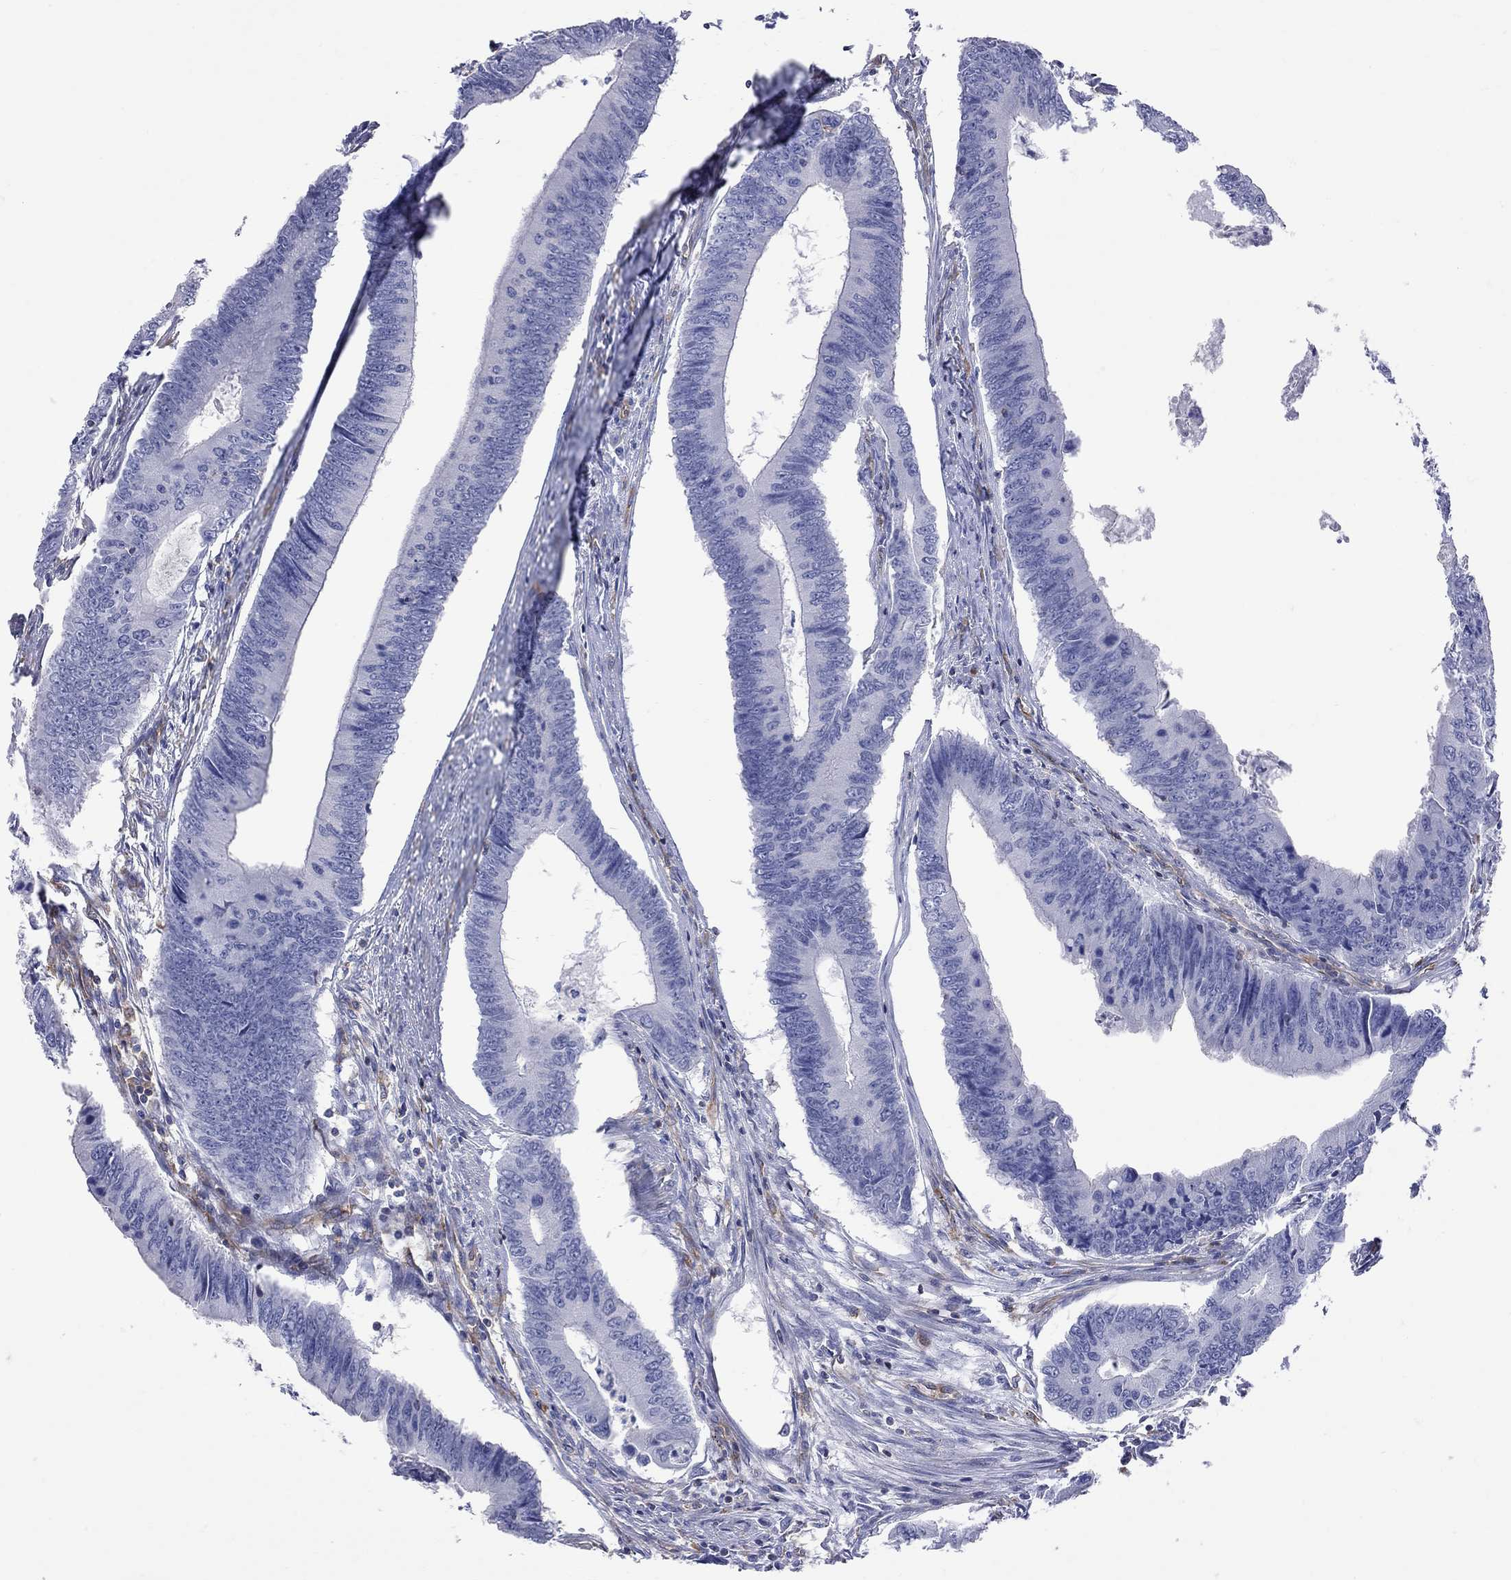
{"staining": {"intensity": "negative", "quantity": "none", "location": "none"}, "tissue": "colorectal cancer", "cell_type": "Tumor cells", "image_type": "cancer", "snomed": [{"axis": "morphology", "description": "Adenocarcinoma, NOS"}, {"axis": "topography", "description": "Colon"}], "caption": "Image shows no significant protein staining in tumor cells of adenocarcinoma (colorectal). (Brightfield microscopy of DAB IHC at high magnification).", "gene": "ABI3", "patient": {"sex": "male", "age": 53}}